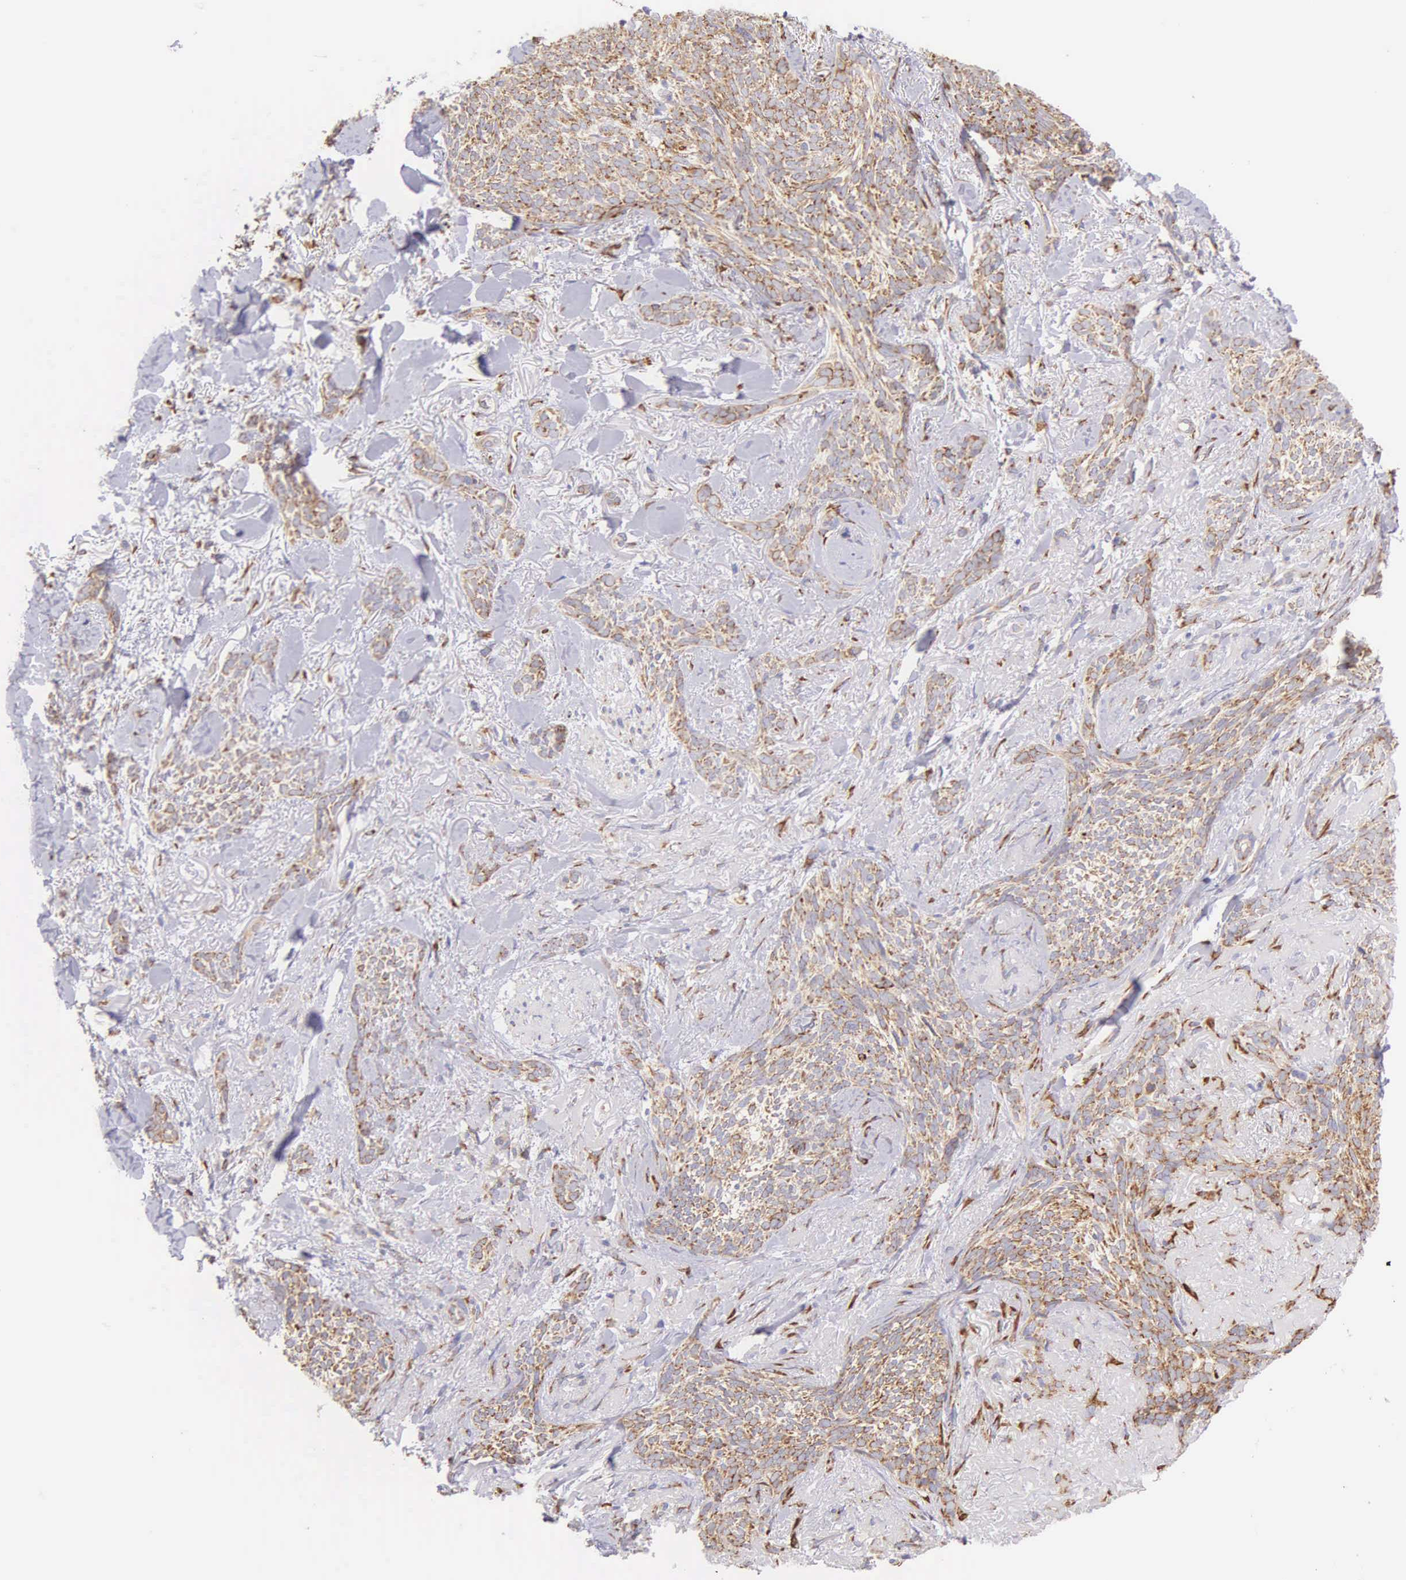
{"staining": {"intensity": "moderate", "quantity": ">75%", "location": "cytoplasmic/membranous"}, "tissue": "skin cancer", "cell_type": "Tumor cells", "image_type": "cancer", "snomed": [{"axis": "morphology", "description": "Basal cell carcinoma"}, {"axis": "topography", "description": "Skin"}], "caption": "Immunohistochemical staining of skin cancer (basal cell carcinoma) shows moderate cytoplasmic/membranous protein positivity in approximately >75% of tumor cells.", "gene": "CKAP4", "patient": {"sex": "female", "age": 81}}